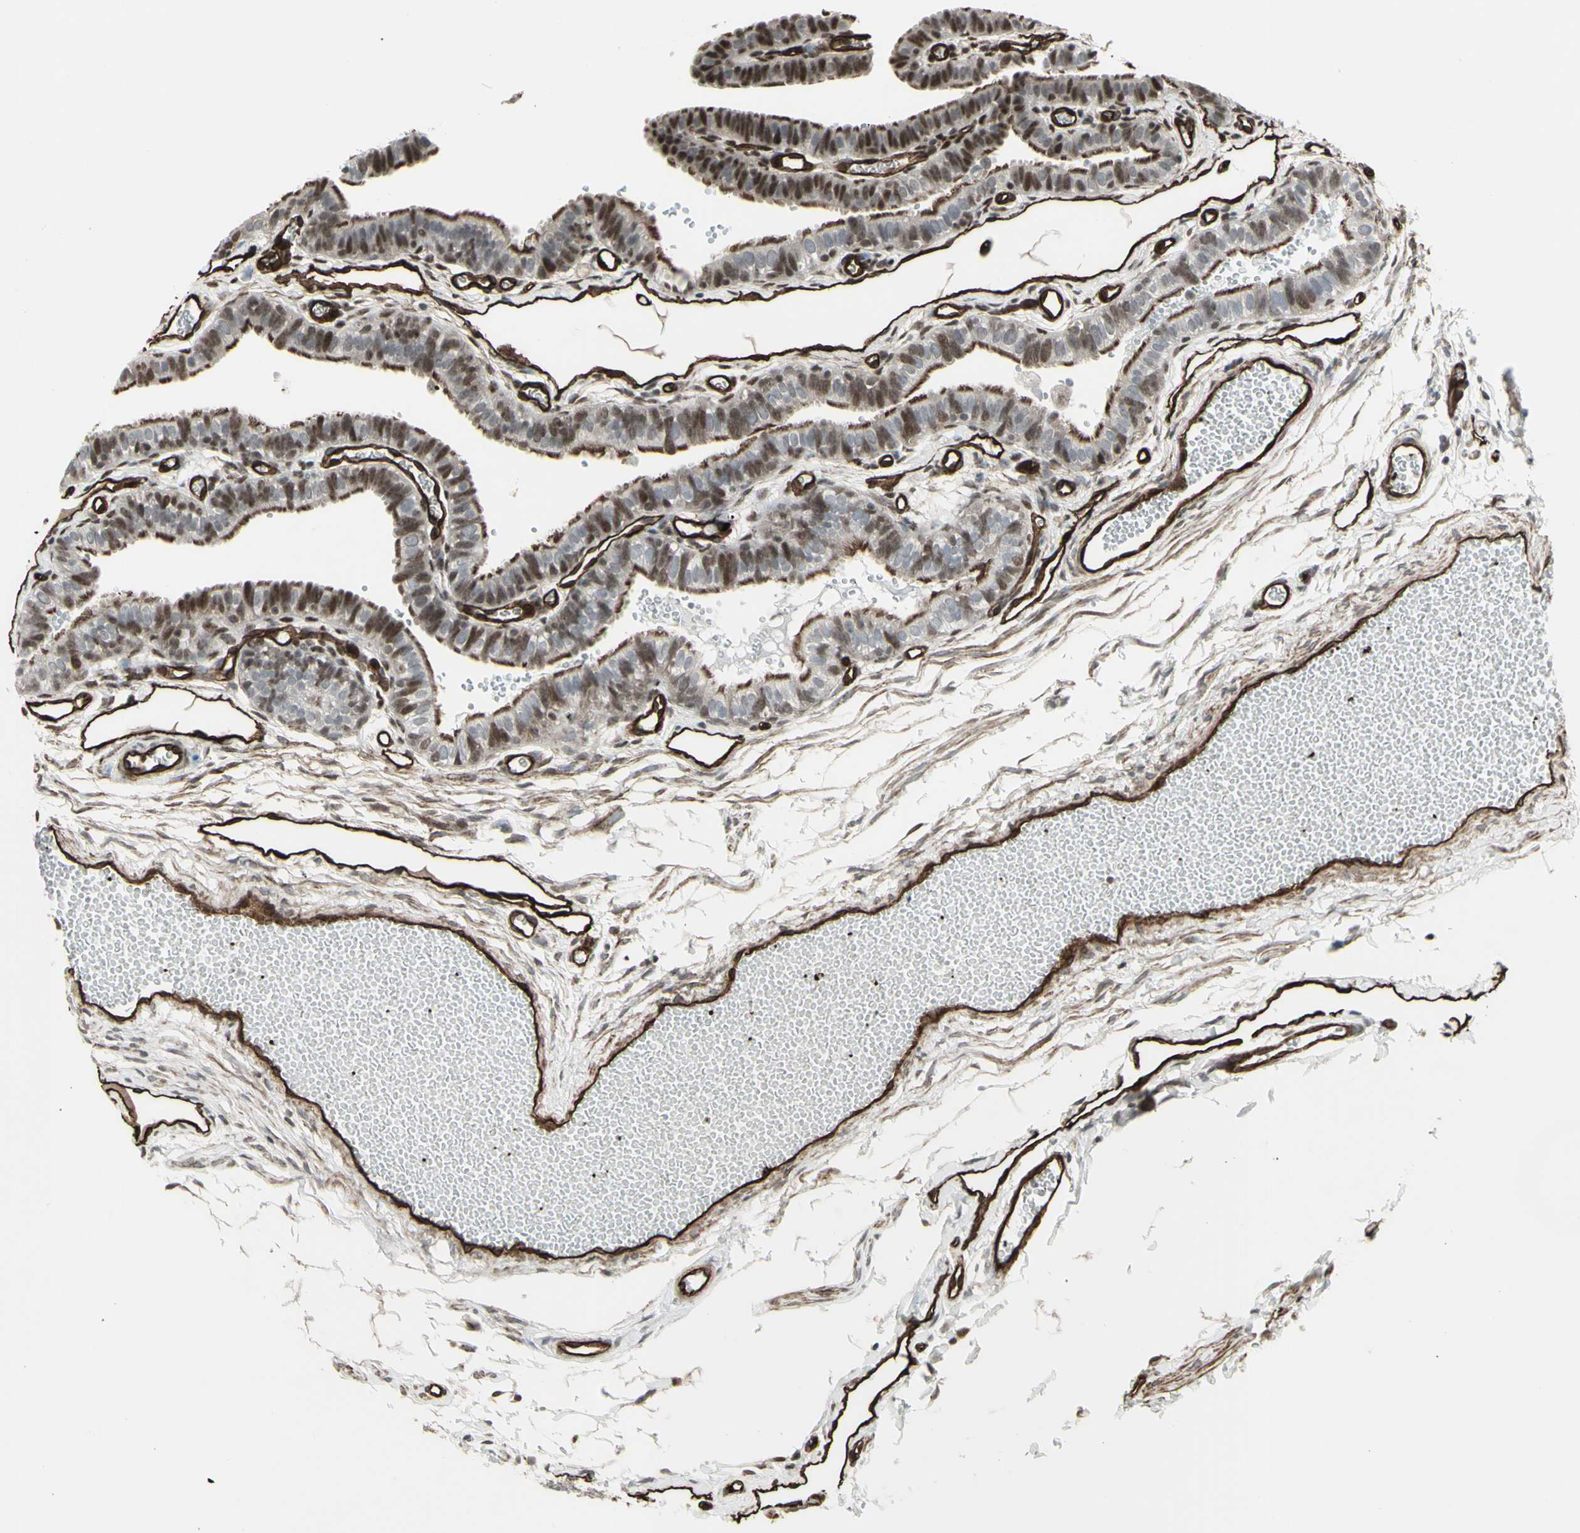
{"staining": {"intensity": "moderate", "quantity": "25%-75%", "location": "cytoplasmic/membranous,nuclear"}, "tissue": "fallopian tube", "cell_type": "Glandular cells", "image_type": "normal", "snomed": [{"axis": "morphology", "description": "Normal tissue, NOS"}, {"axis": "topography", "description": "Fallopian tube"}, {"axis": "topography", "description": "Placenta"}], "caption": "Fallopian tube stained for a protein (brown) shows moderate cytoplasmic/membranous,nuclear positive positivity in approximately 25%-75% of glandular cells.", "gene": "DTX3L", "patient": {"sex": "female", "age": 34}}